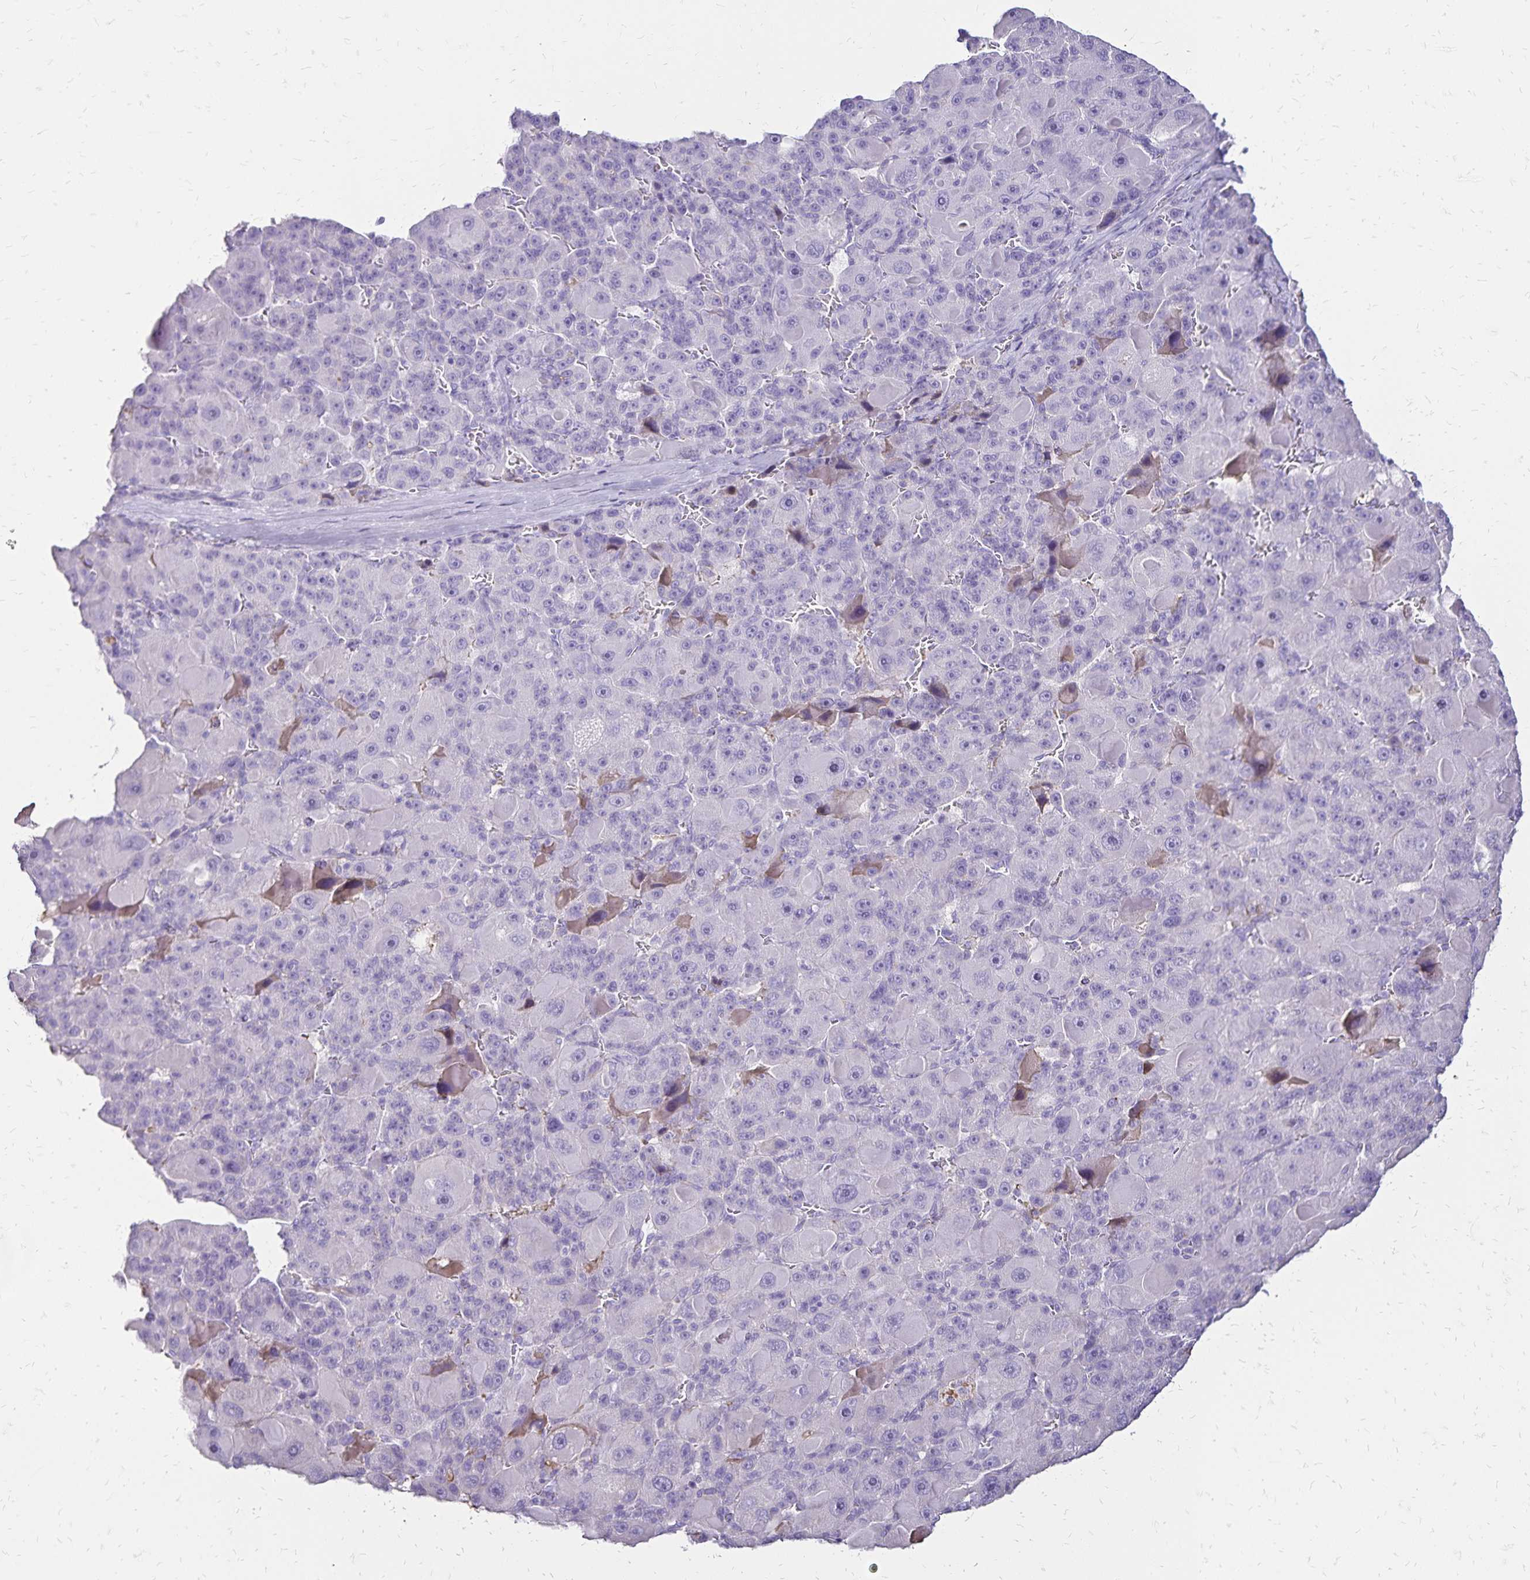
{"staining": {"intensity": "negative", "quantity": "none", "location": "none"}, "tissue": "liver cancer", "cell_type": "Tumor cells", "image_type": "cancer", "snomed": [{"axis": "morphology", "description": "Carcinoma, Hepatocellular, NOS"}, {"axis": "topography", "description": "Liver"}], "caption": "Immunohistochemistry photomicrograph of human hepatocellular carcinoma (liver) stained for a protein (brown), which demonstrates no expression in tumor cells.", "gene": "KISS1", "patient": {"sex": "male", "age": 76}}